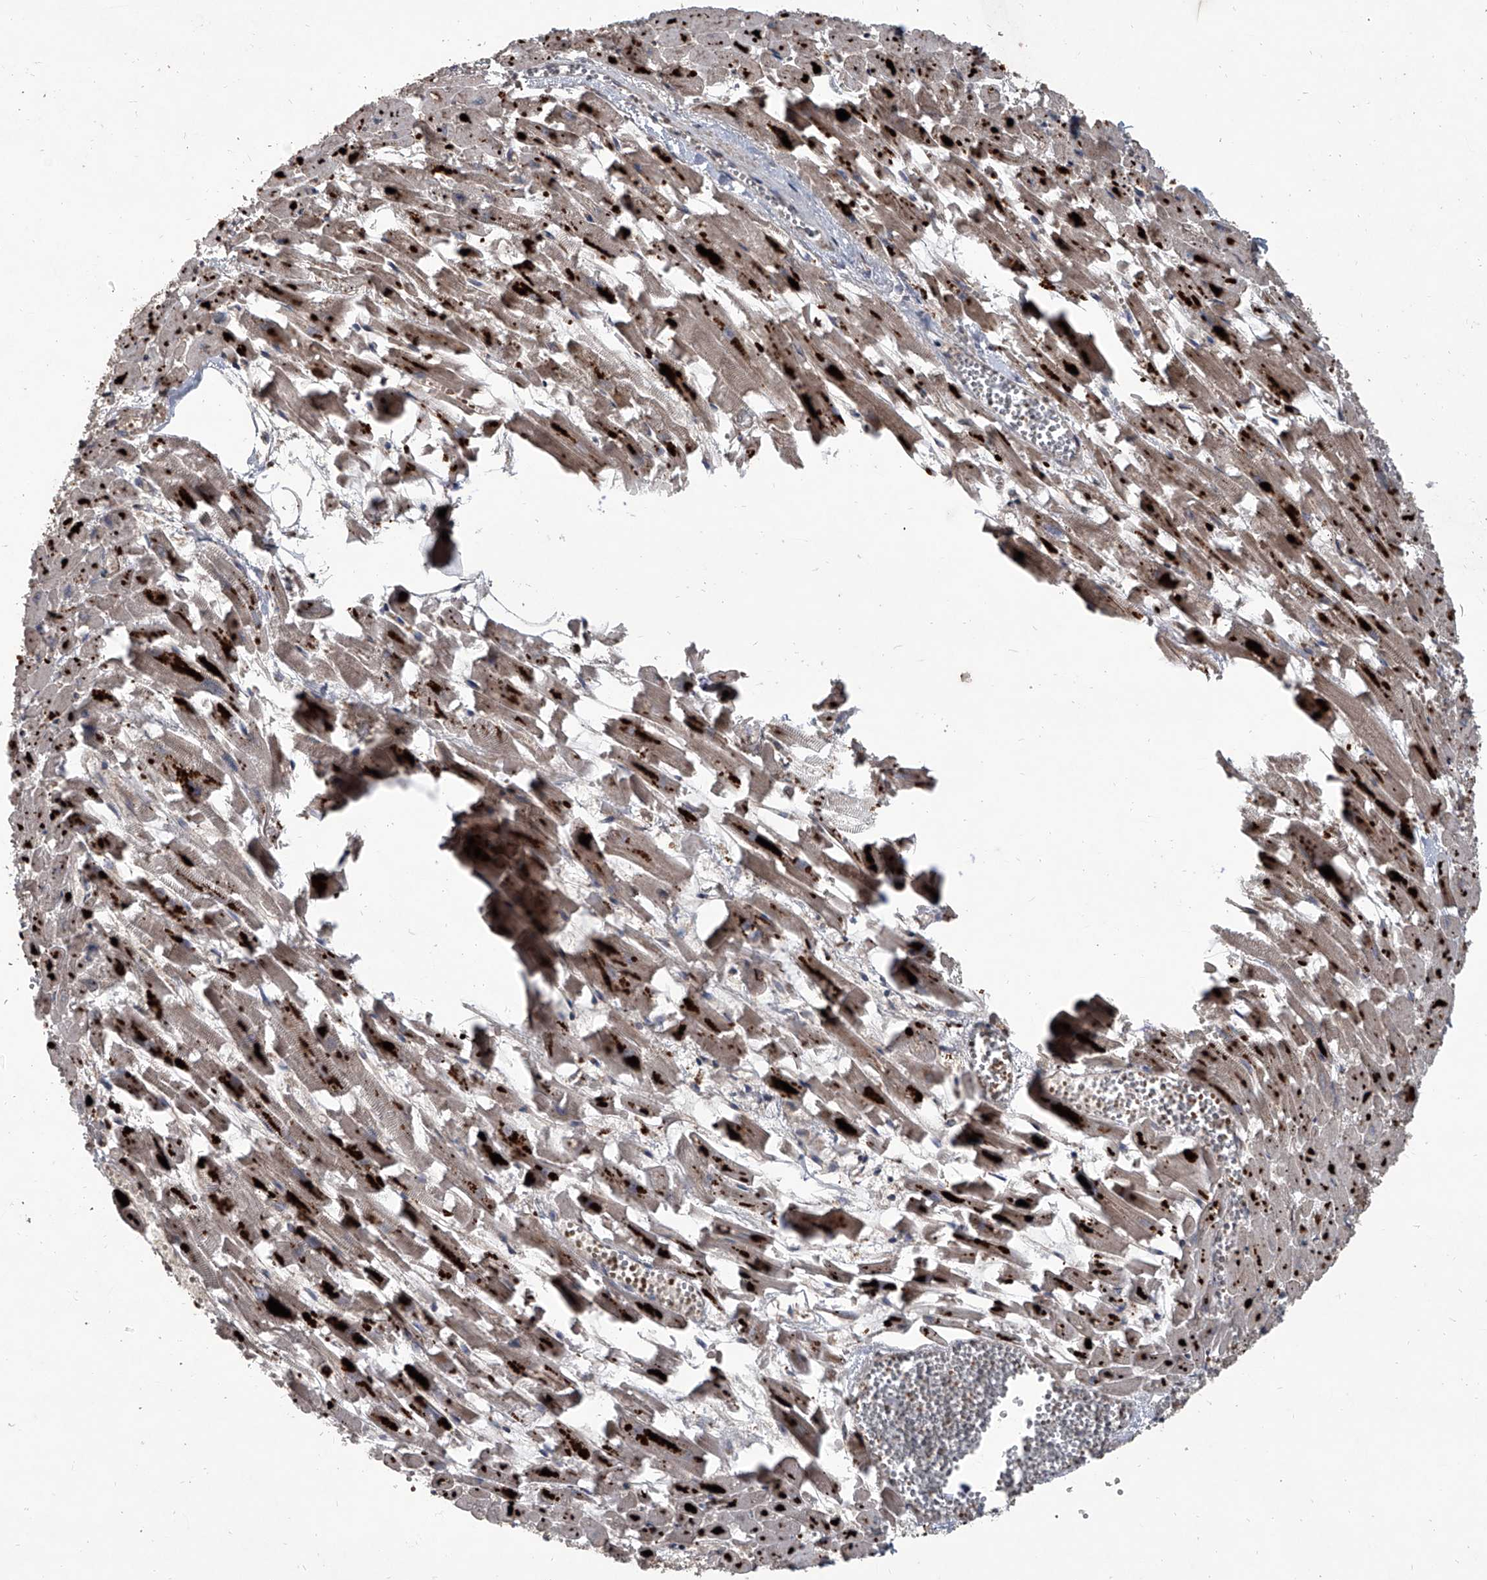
{"staining": {"intensity": "strong", "quantity": ">75%", "location": "cytoplasmic/membranous"}, "tissue": "heart muscle", "cell_type": "Cardiomyocytes", "image_type": "normal", "snomed": [{"axis": "morphology", "description": "Normal tissue, NOS"}, {"axis": "topography", "description": "Heart"}], "caption": "This photomicrograph demonstrates immunohistochemistry (IHC) staining of unremarkable human heart muscle, with high strong cytoplasmic/membranous expression in about >75% of cardiomyocytes.", "gene": "EVA1C", "patient": {"sex": "female", "age": 64}}